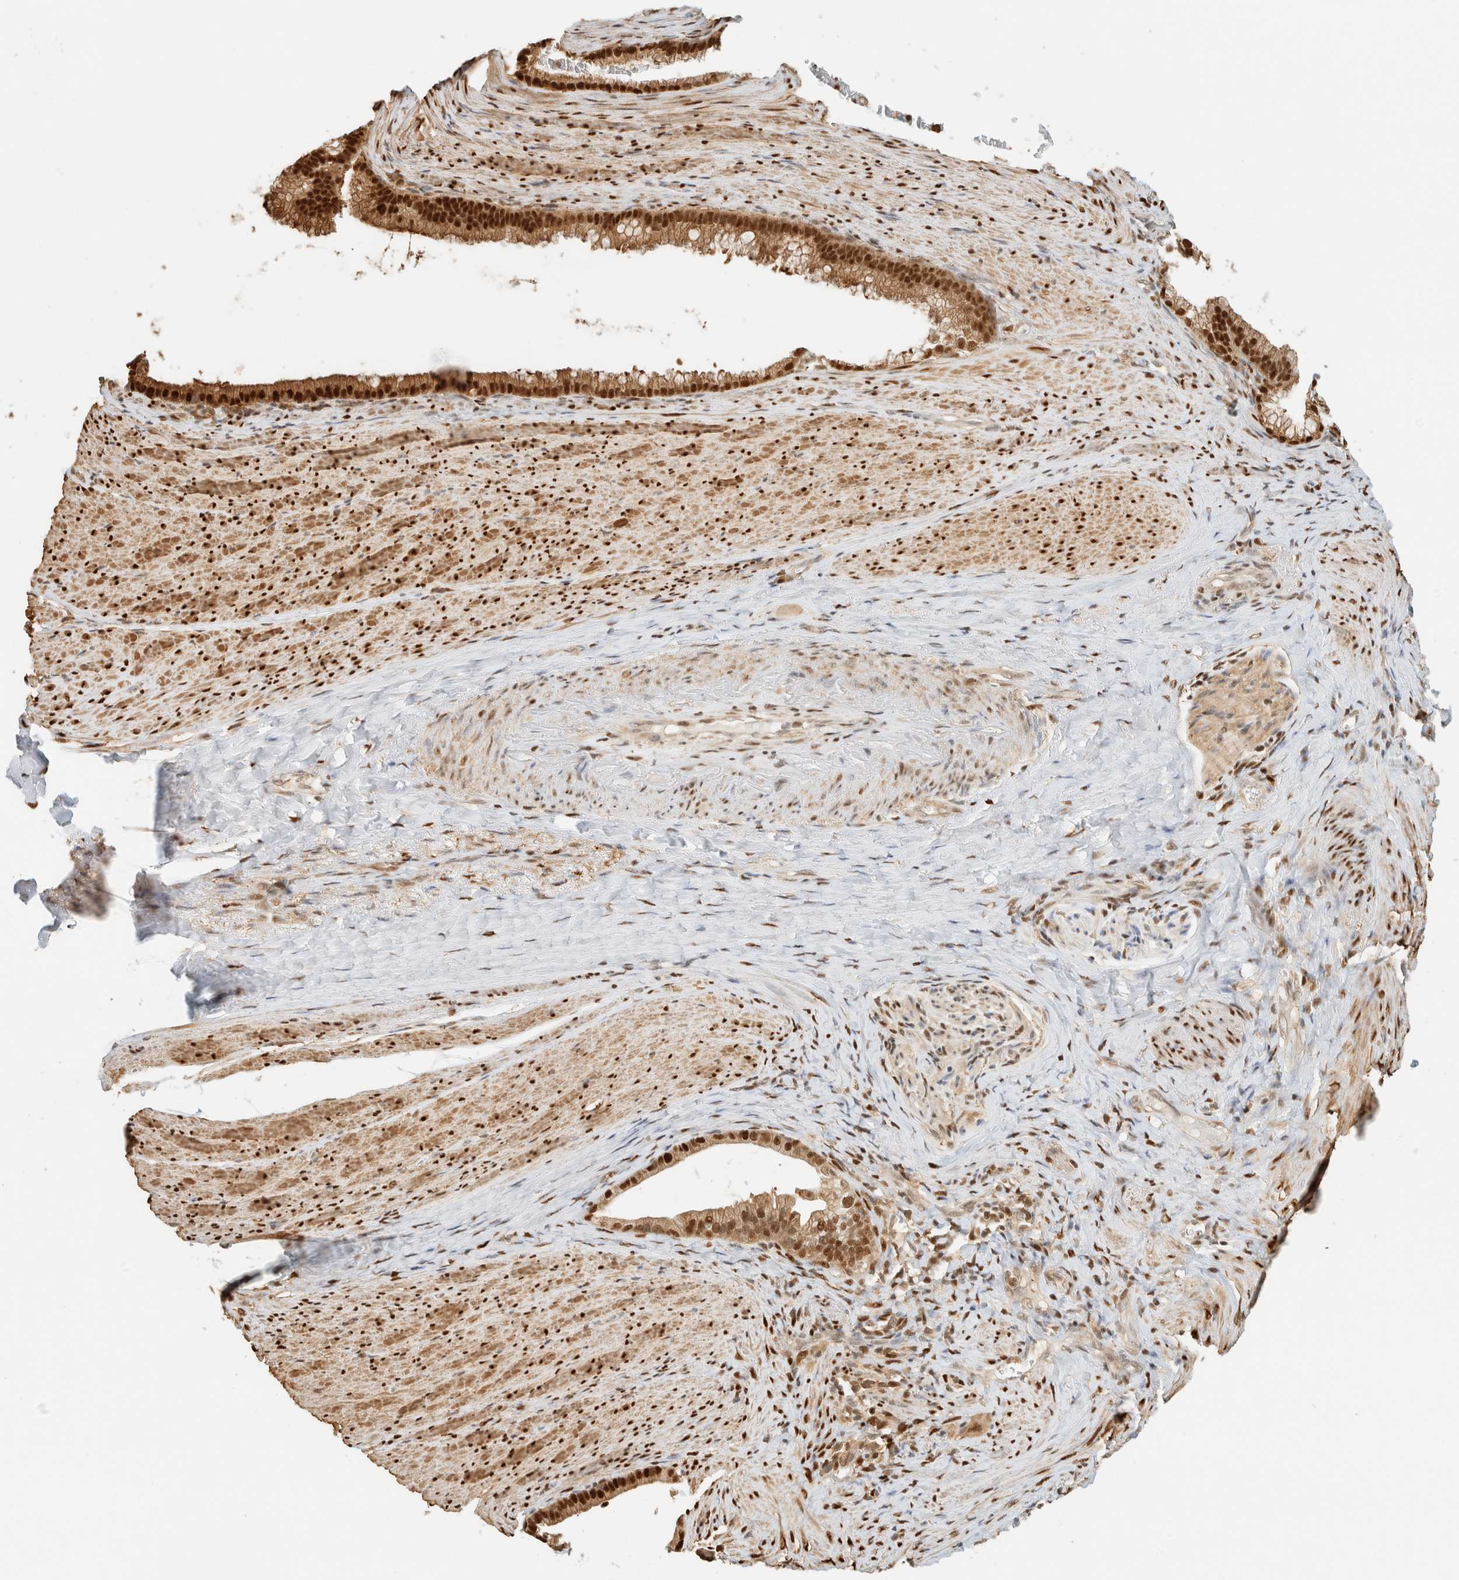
{"staining": {"intensity": "strong", "quantity": ">75%", "location": "cytoplasmic/membranous,nuclear"}, "tissue": "pancreatic cancer", "cell_type": "Tumor cells", "image_type": "cancer", "snomed": [{"axis": "morphology", "description": "Adenocarcinoma, NOS"}, {"axis": "topography", "description": "Pancreas"}], "caption": "An image of human adenocarcinoma (pancreatic) stained for a protein reveals strong cytoplasmic/membranous and nuclear brown staining in tumor cells. (DAB (3,3'-diaminobenzidine) IHC with brightfield microscopy, high magnification).", "gene": "ZBTB37", "patient": {"sex": "male", "age": 69}}